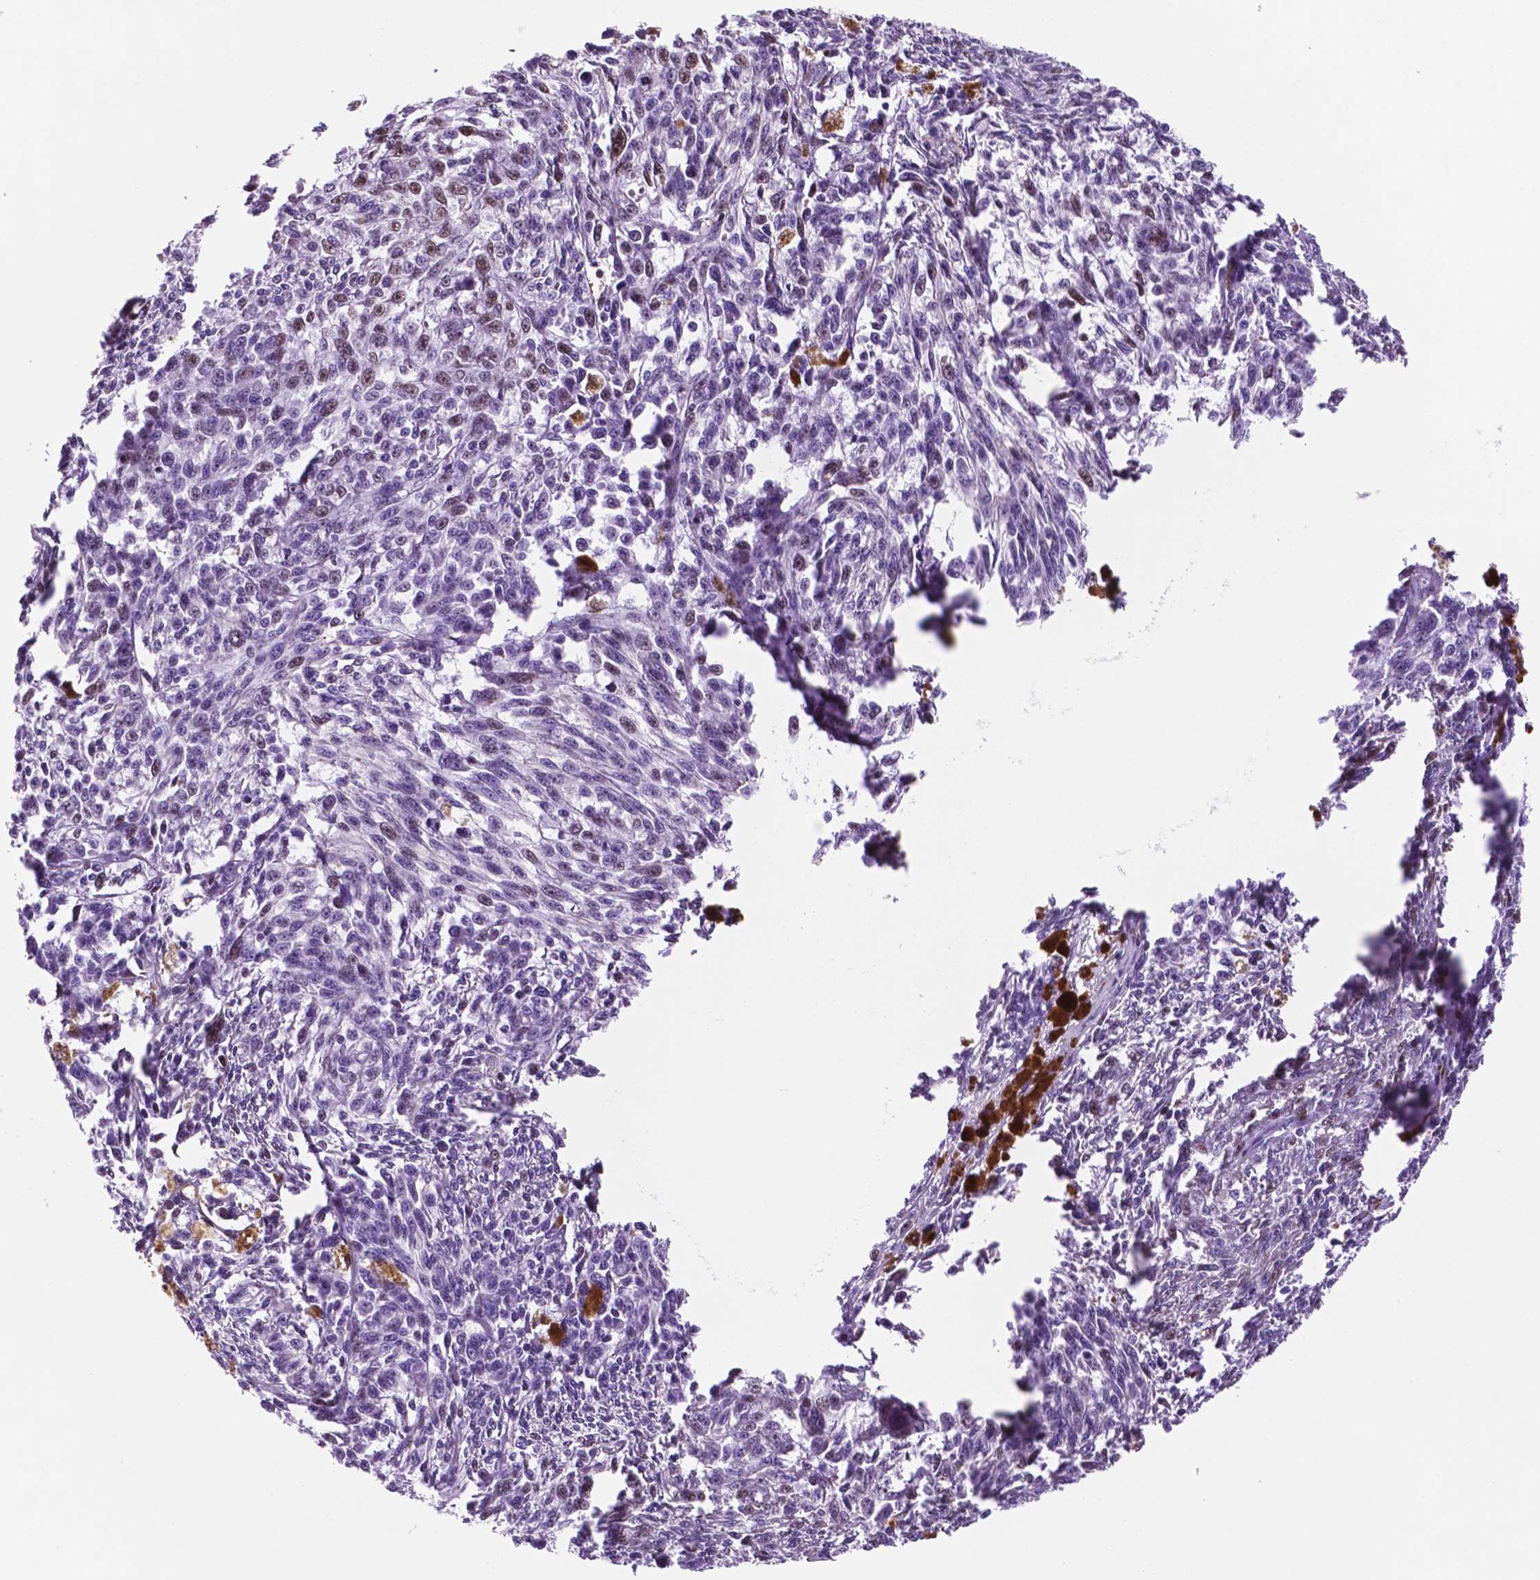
{"staining": {"intensity": "moderate", "quantity": "<25%", "location": "nuclear"}, "tissue": "melanoma", "cell_type": "Tumor cells", "image_type": "cancer", "snomed": [{"axis": "morphology", "description": "Malignant melanoma, NOS"}, {"axis": "topography", "description": "Skin"}], "caption": "About <25% of tumor cells in melanoma reveal moderate nuclear protein expression as visualized by brown immunohistochemical staining.", "gene": "NCAPH2", "patient": {"sex": "female", "age": 34}}